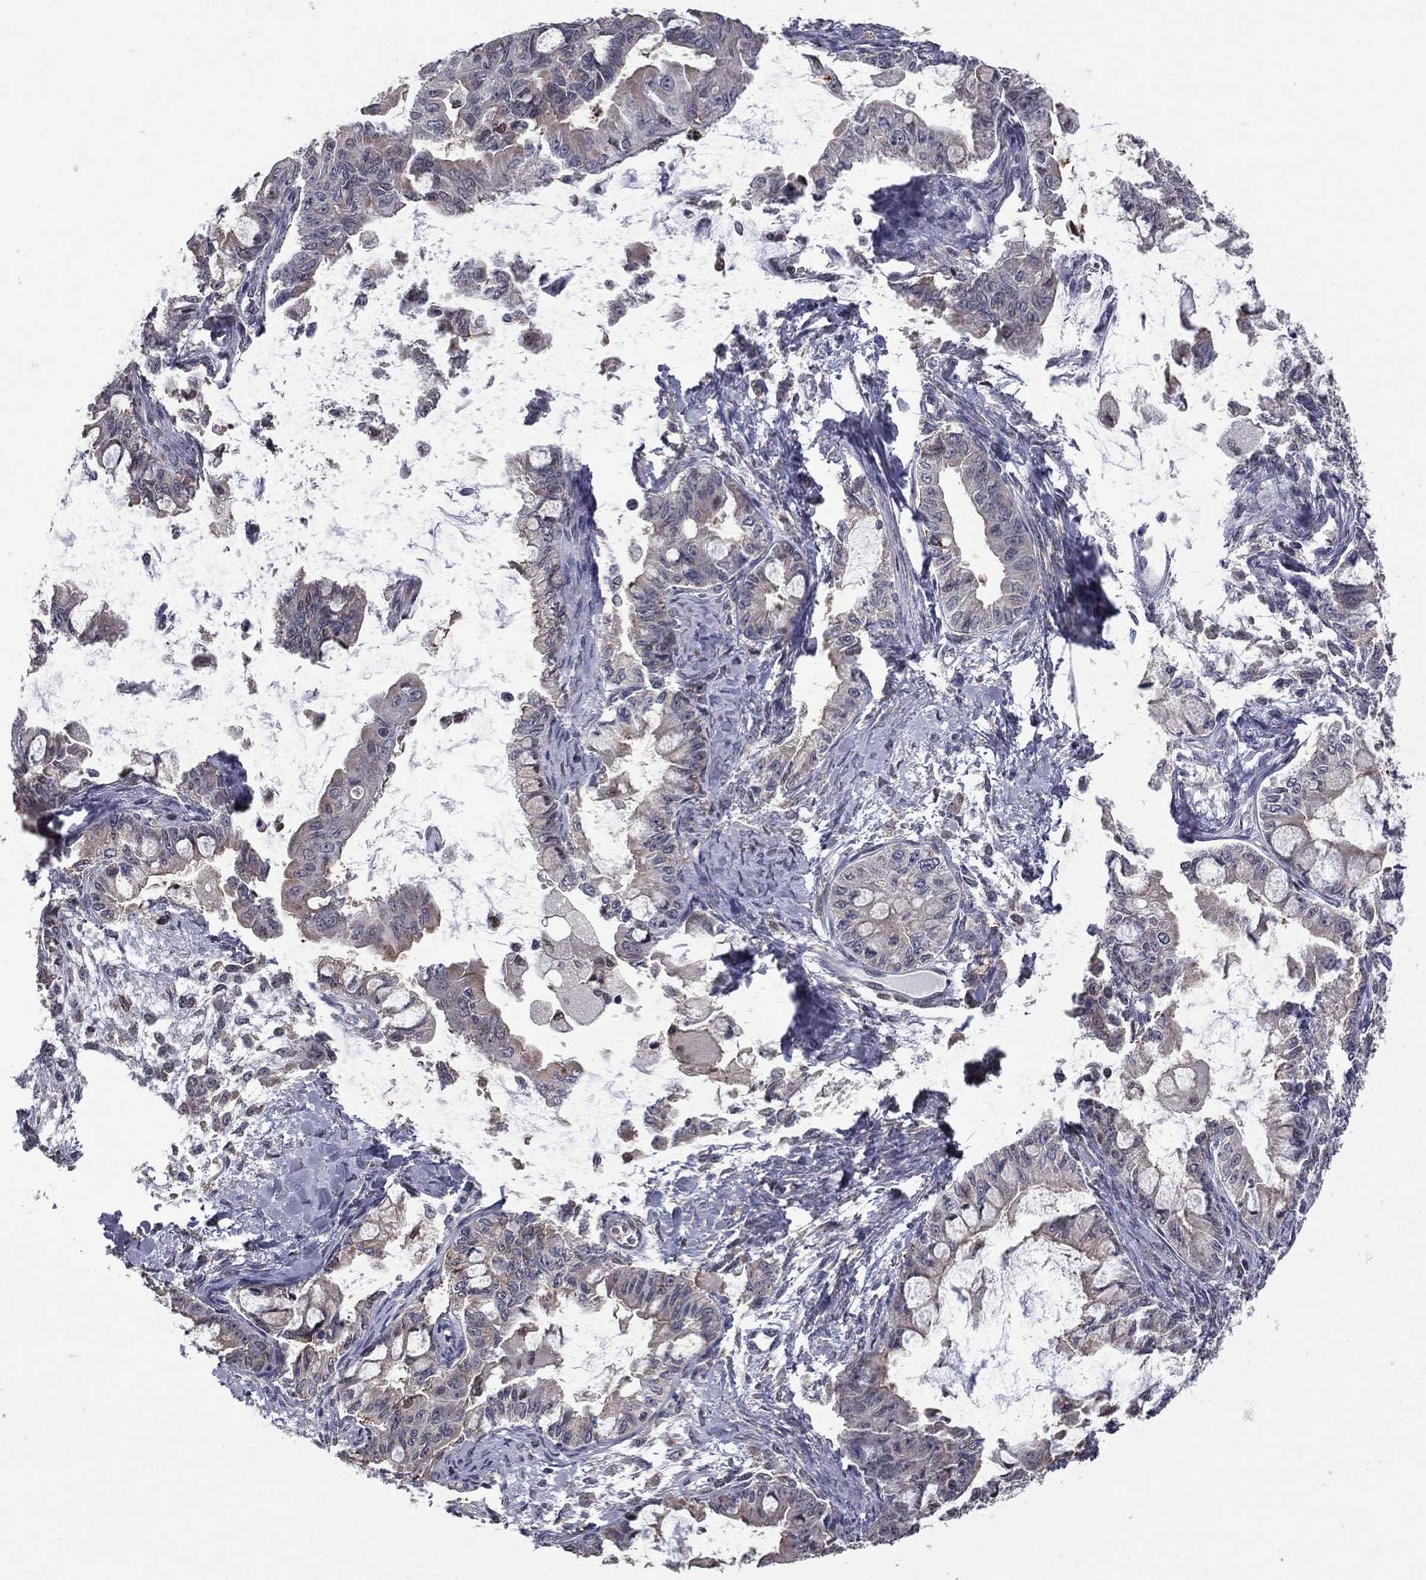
{"staining": {"intensity": "negative", "quantity": "none", "location": "none"}, "tissue": "ovarian cancer", "cell_type": "Tumor cells", "image_type": "cancer", "snomed": [{"axis": "morphology", "description": "Cystadenocarcinoma, mucinous, NOS"}, {"axis": "topography", "description": "Ovary"}], "caption": "Tumor cells are negative for protein expression in human ovarian cancer.", "gene": "HSPB2", "patient": {"sex": "female", "age": 63}}